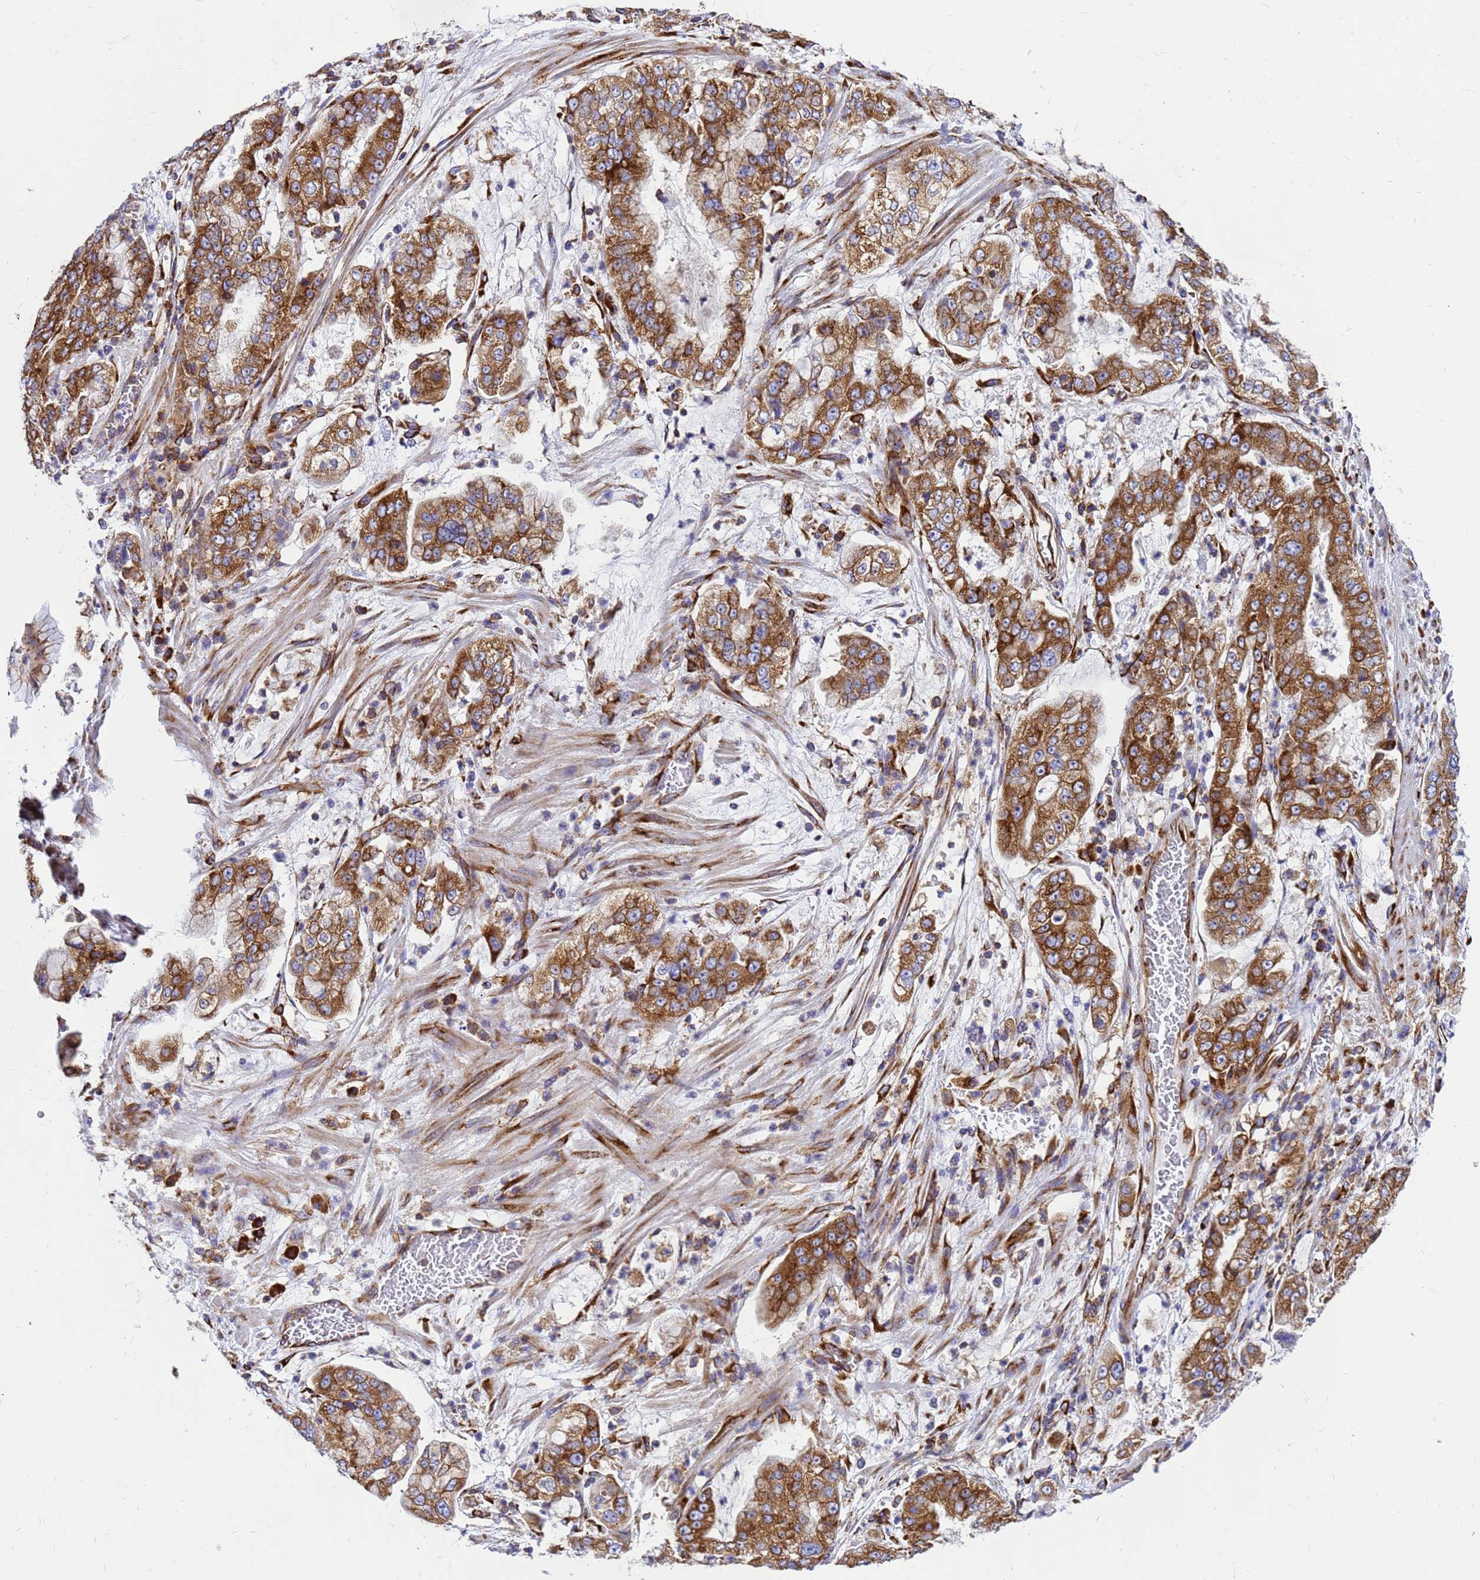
{"staining": {"intensity": "strong", "quantity": ">75%", "location": "cytoplasmic/membranous"}, "tissue": "stomach cancer", "cell_type": "Tumor cells", "image_type": "cancer", "snomed": [{"axis": "morphology", "description": "Adenocarcinoma, NOS"}, {"axis": "topography", "description": "Stomach"}], "caption": "The photomicrograph reveals immunohistochemical staining of stomach adenocarcinoma. There is strong cytoplasmic/membranous staining is appreciated in approximately >75% of tumor cells.", "gene": "EEF1D", "patient": {"sex": "male", "age": 76}}